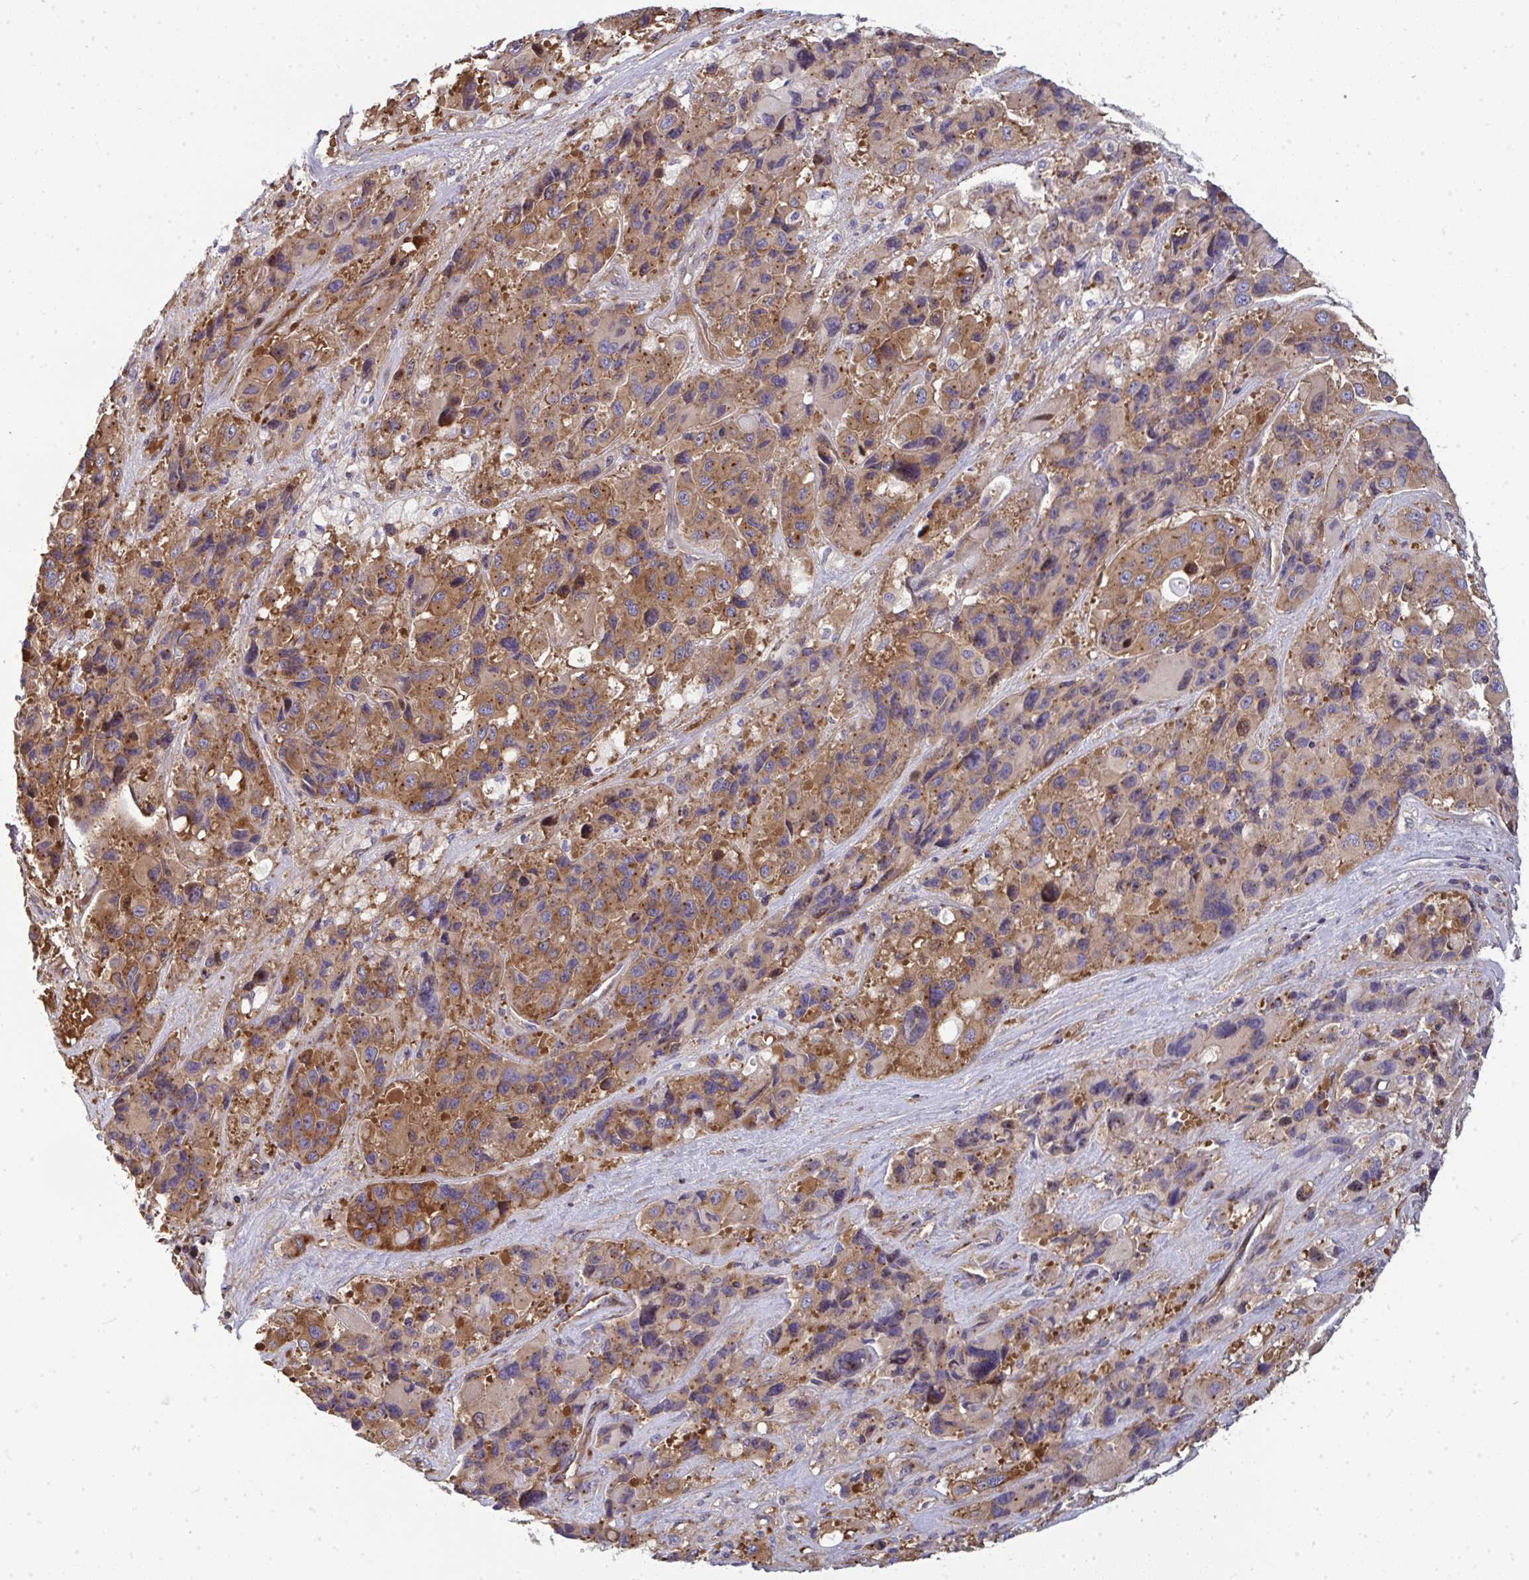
{"staining": {"intensity": "moderate", "quantity": "25%-75%", "location": "cytoplasmic/membranous"}, "tissue": "melanoma", "cell_type": "Tumor cells", "image_type": "cancer", "snomed": [{"axis": "morphology", "description": "Malignant melanoma, Metastatic site"}, {"axis": "topography", "description": "Lymph node"}], "caption": "An image of melanoma stained for a protein shows moderate cytoplasmic/membranous brown staining in tumor cells.", "gene": "DYNC1I2", "patient": {"sex": "female", "age": 65}}